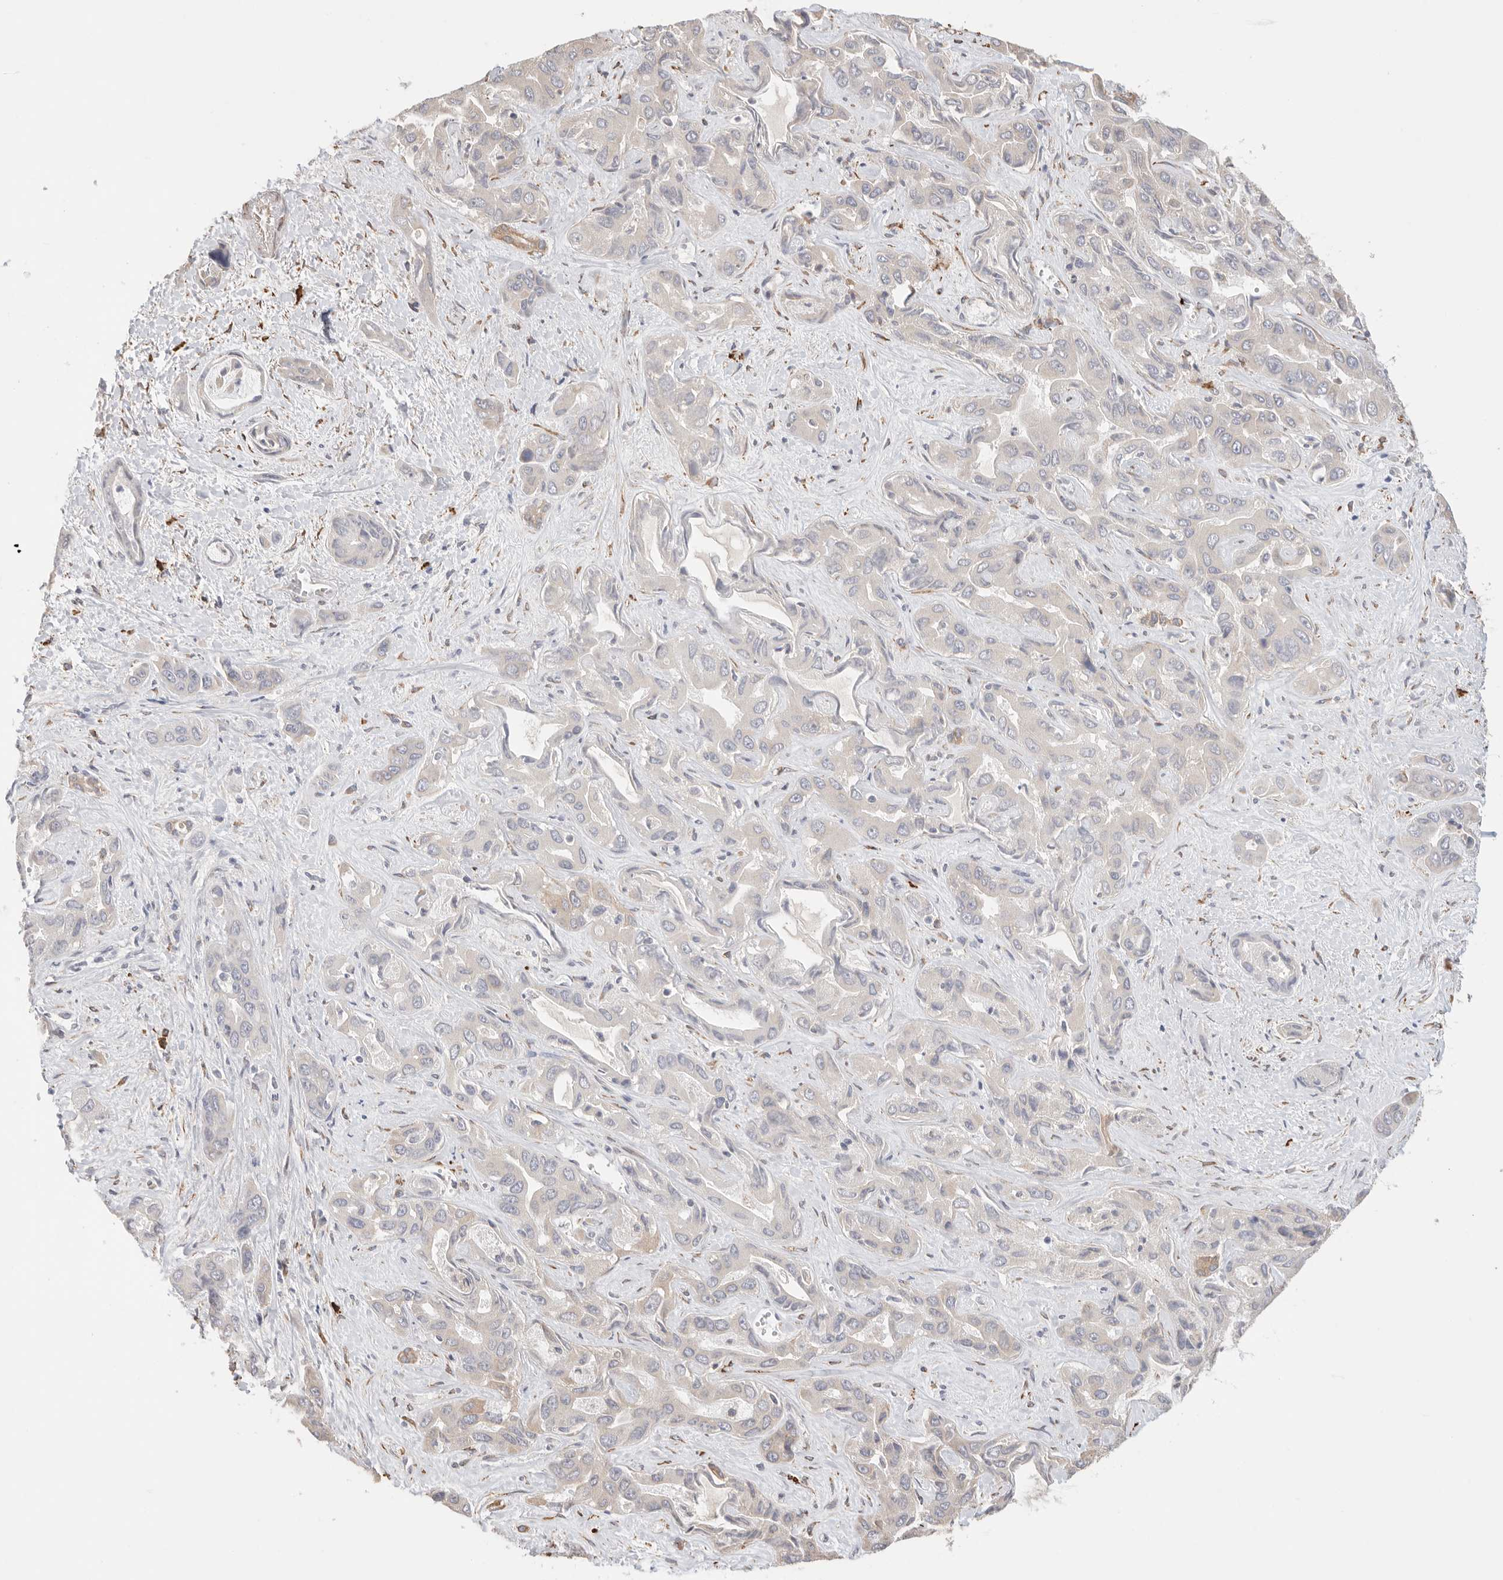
{"staining": {"intensity": "negative", "quantity": "none", "location": "none"}, "tissue": "liver cancer", "cell_type": "Tumor cells", "image_type": "cancer", "snomed": [{"axis": "morphology", "description": "Cholangiocarcinoma"}, {"axis": "topography", "description": "Liver"}], "caption": "IHC micrograph of liver cholangiocarcinoma stained for a protein (brown), which exhibits no expression in tumor cells.", "gene": "BLOC1S5", "patient": {"sex": "female", "age": 52}}